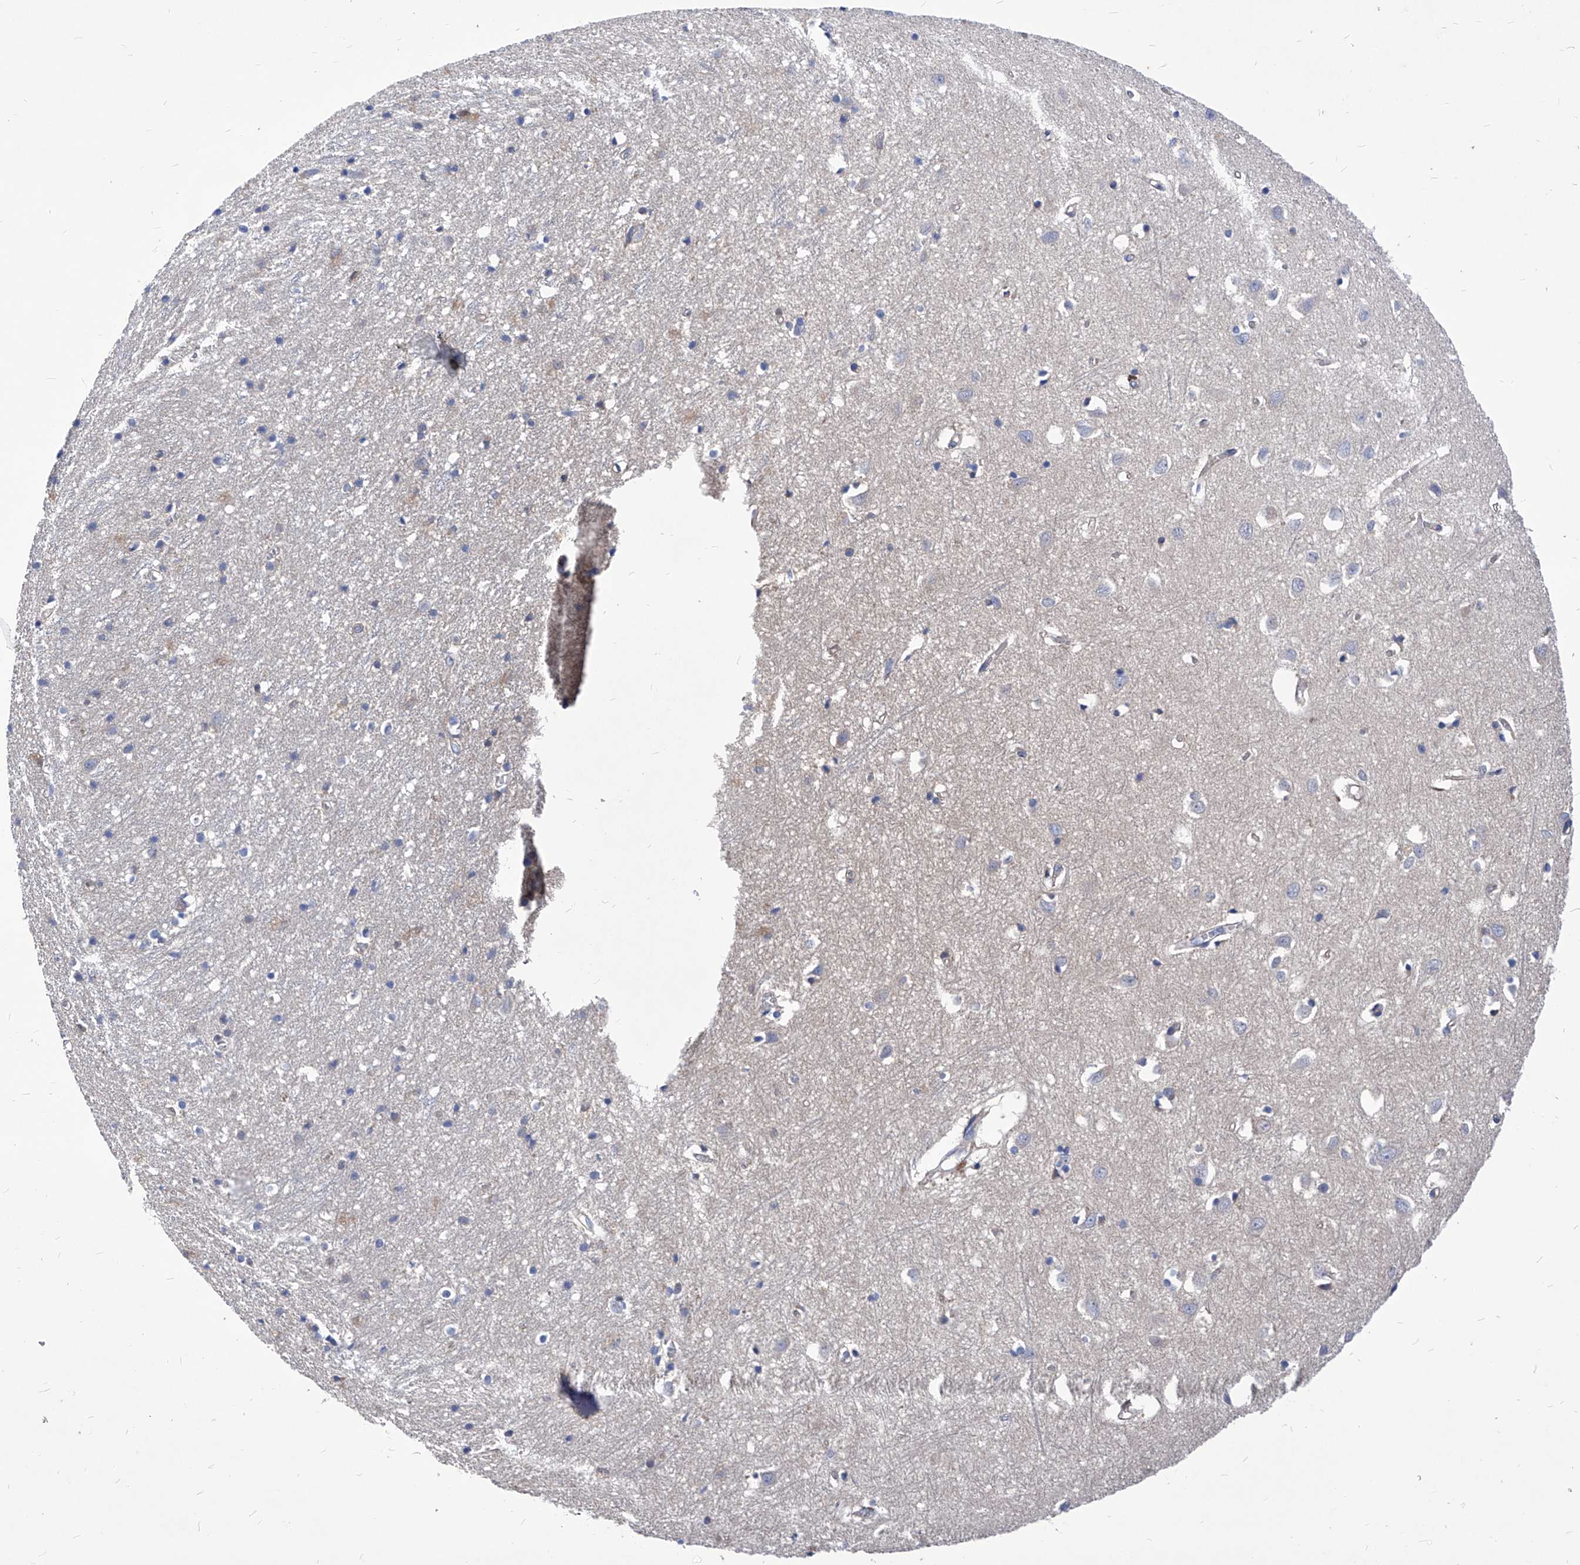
{"staining": {"intensity": "negative", "quantity": "none", "location": "none"}, "tissue": "cerebral cortex", "cell_type": "Endothelial cells", "image_type": "normal", "snomed": [{"axis": "morphology", "description": "Normal tissue, NOS"}, {"axis": "topography", "description": "Cerebral cortex"}], "caption": "Normal cerebral cortex was stained to show a protein in brown. There is no significant staining in endothelial cells. (DAB (3,3'-diaminobenzidine) immunohistochemistry (IHC) visualized using brightfield microscopy, high magnification).", "gene": "XPNPEP1", "patient": {"sex": "female", "age": 64}}